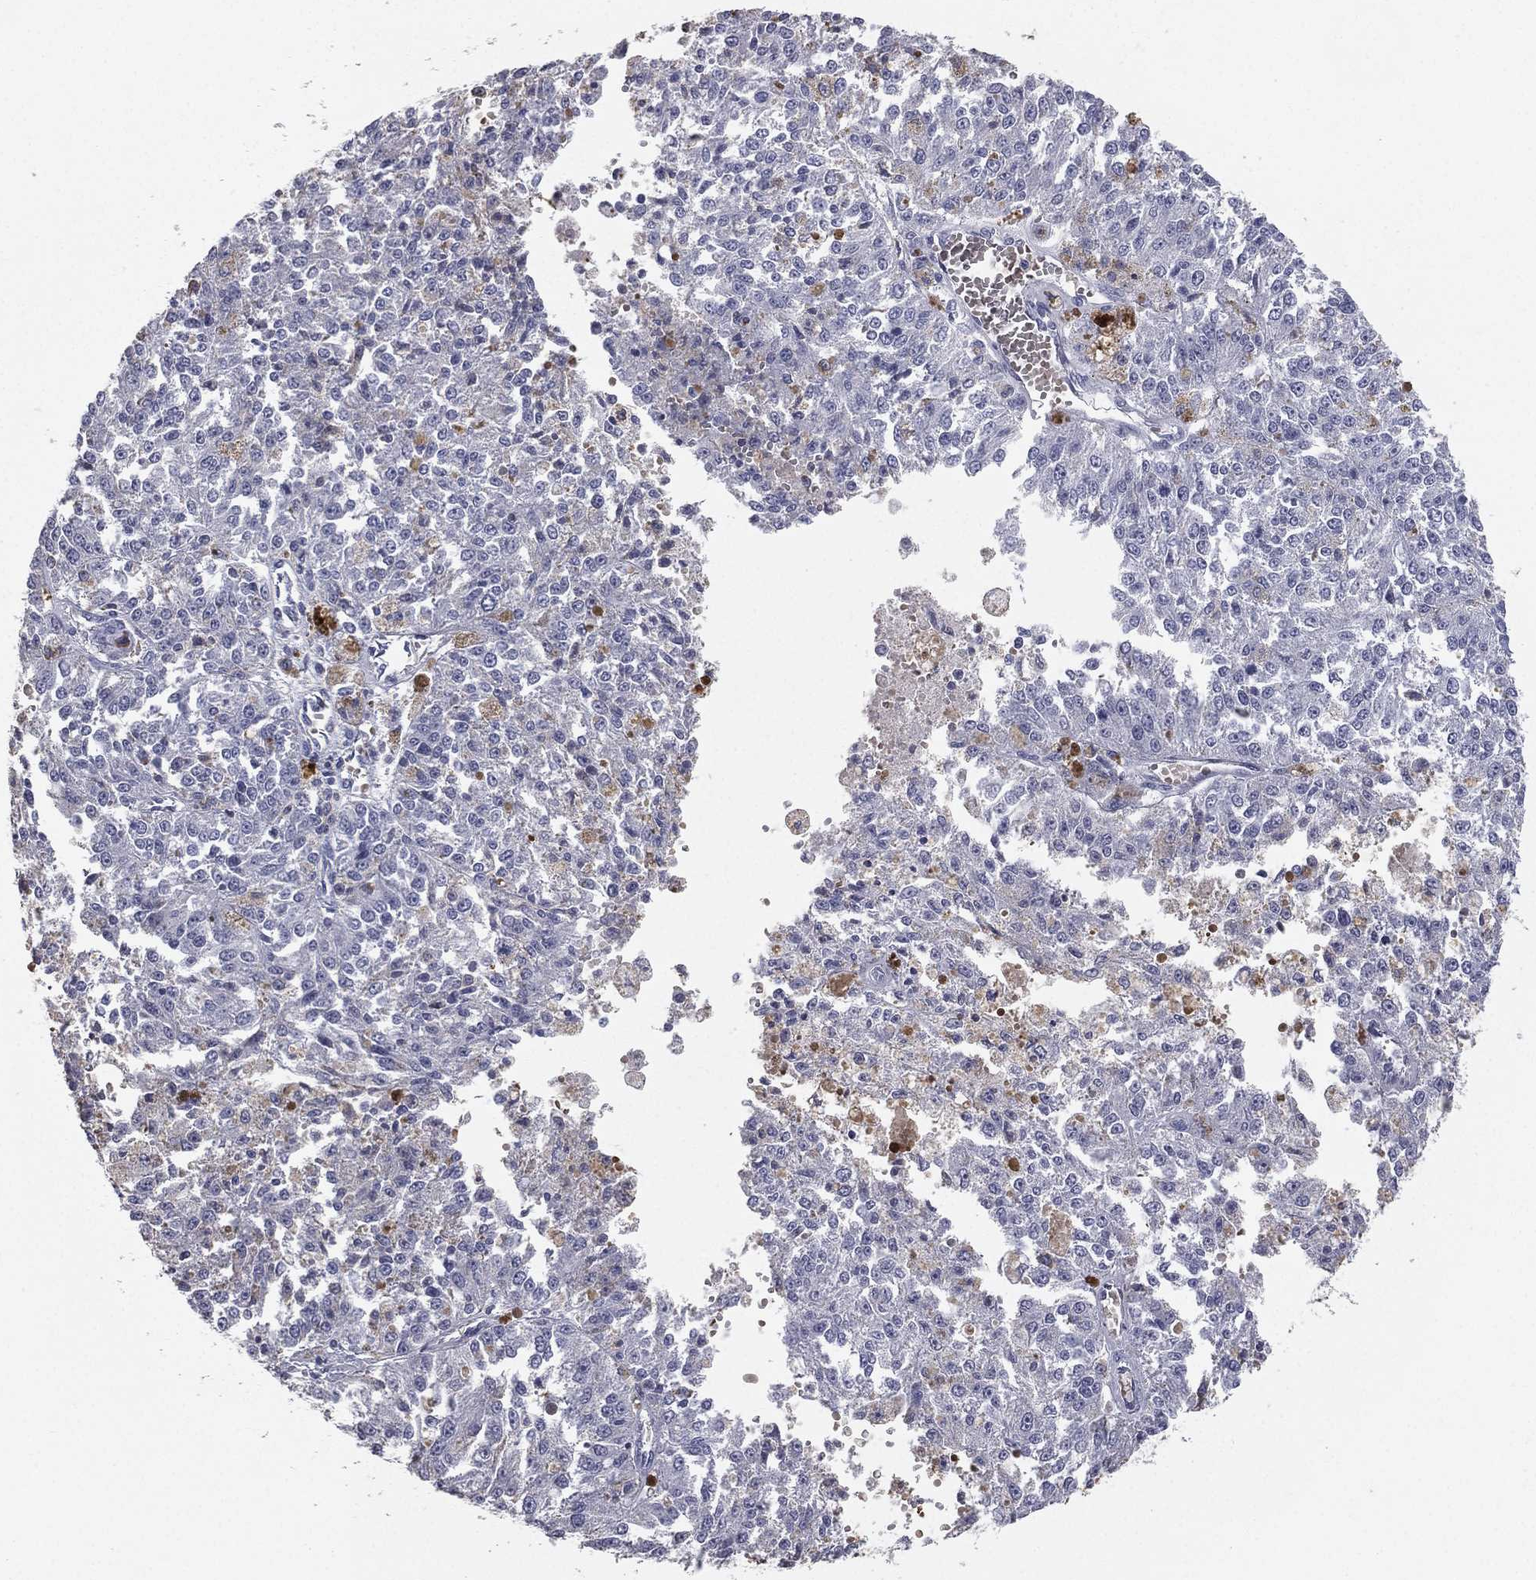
{"staining": {"intensity": "negative", "quantity": "none", "location": "none"}, "tissue": "melanoma", "cell_type": "Tumor cells", "image_type": "cancer", "snomed": [{"axis": "morphology", "description": "Malignant melanoma, Metastatic site"}, {"axis": "topography", "description": "Lymph node"}], "caption": "Photomicrograph shows no protein expression in tumor cells of melanoma tissue.", "gene": "ESX1", "patient": {"sex": "female", "age": 64}}